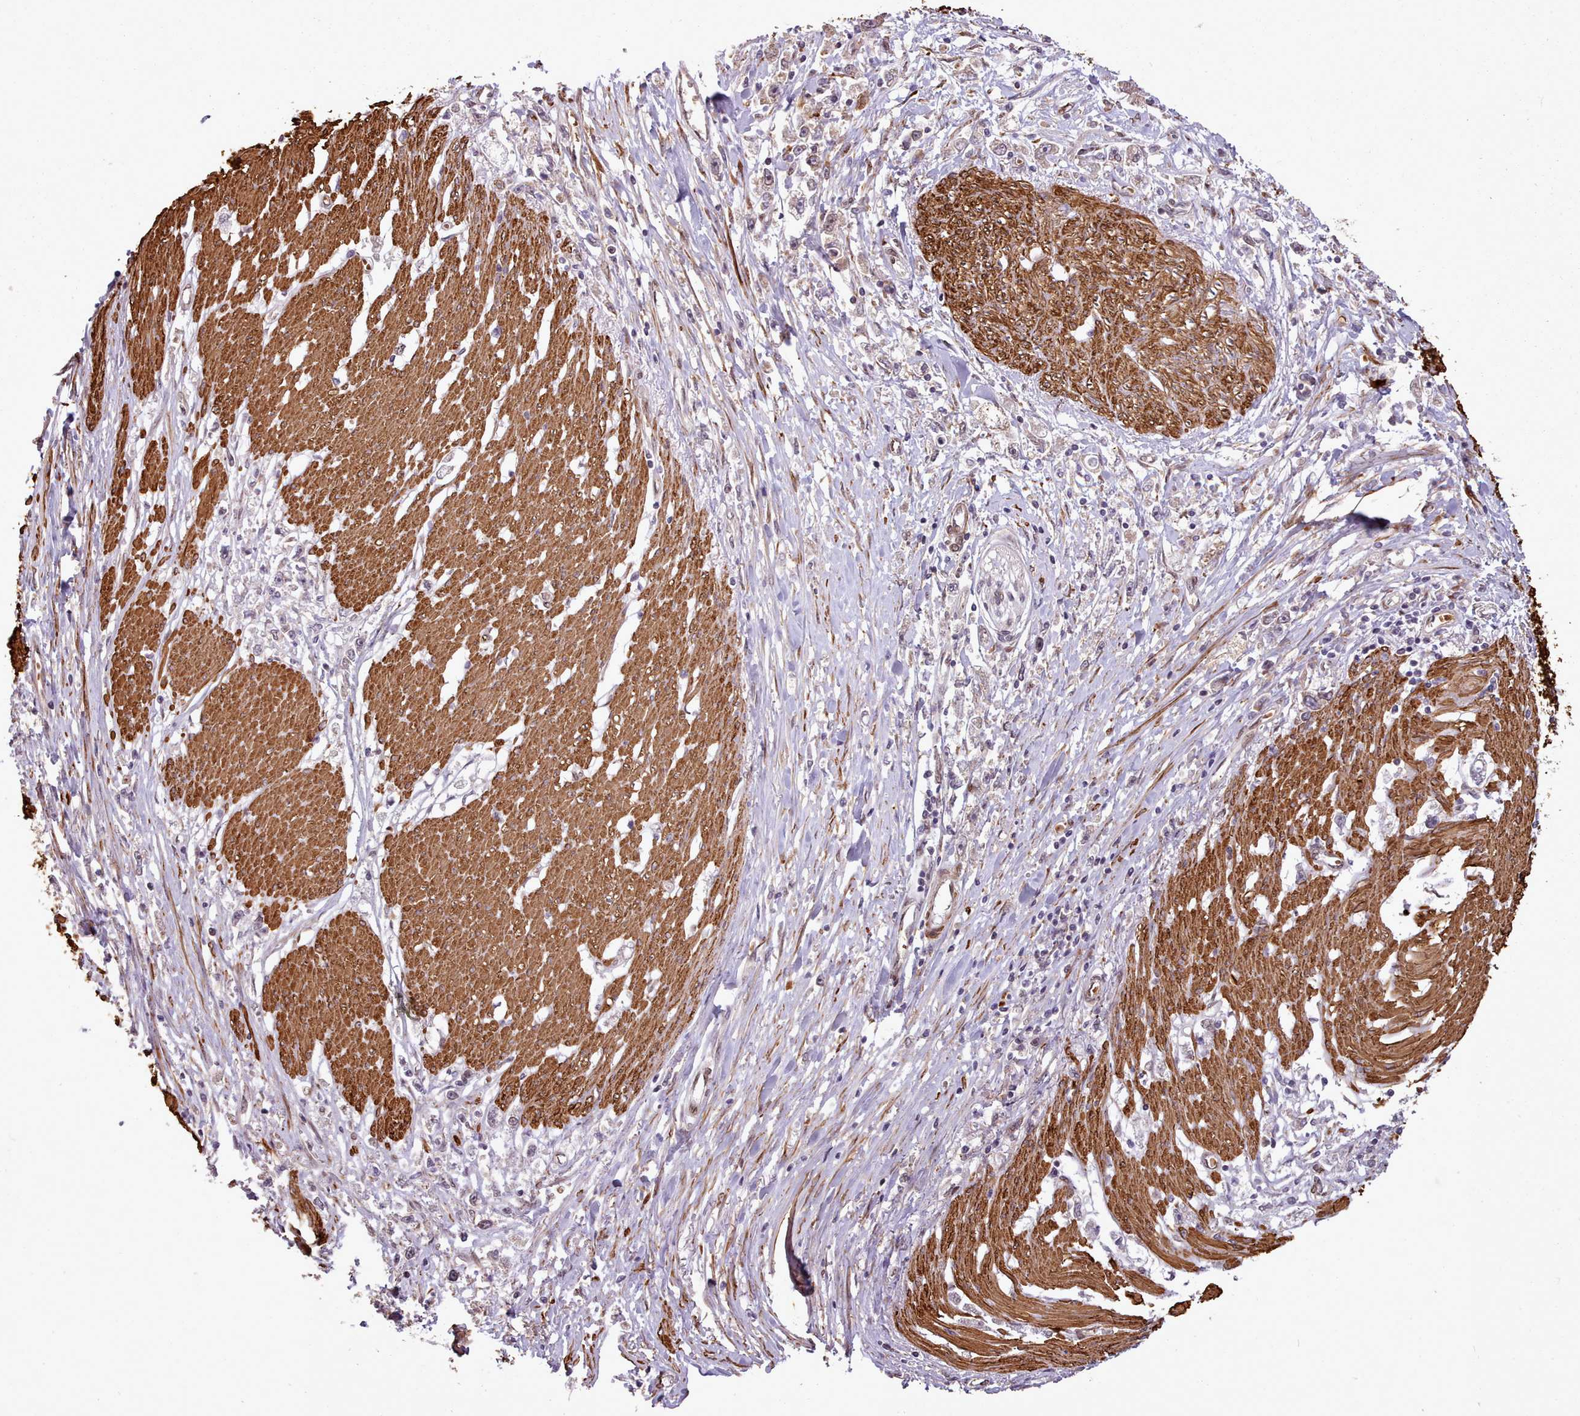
{"staining": {"intensity": "weak", "quantity": "<25%", "location": "cytoplasmic/membranous"}, "tissue": "stomach cancer", "cell_type": "Tumor cells", "image_type": "cancer", "snomed": [{"axis": "morphology", "description": "Adenocarcinoma, NOS"}, {"axis": "topography", "description": "Stomach"}], "caption": "IHC image of neoplastic tissue: human stomach cancer (adenocarcinoma) stained with DAB exhibits no significant protein expression in tumor cells.", "gene": "CABP1", "patient": {"sex": "female", "age": 59}}